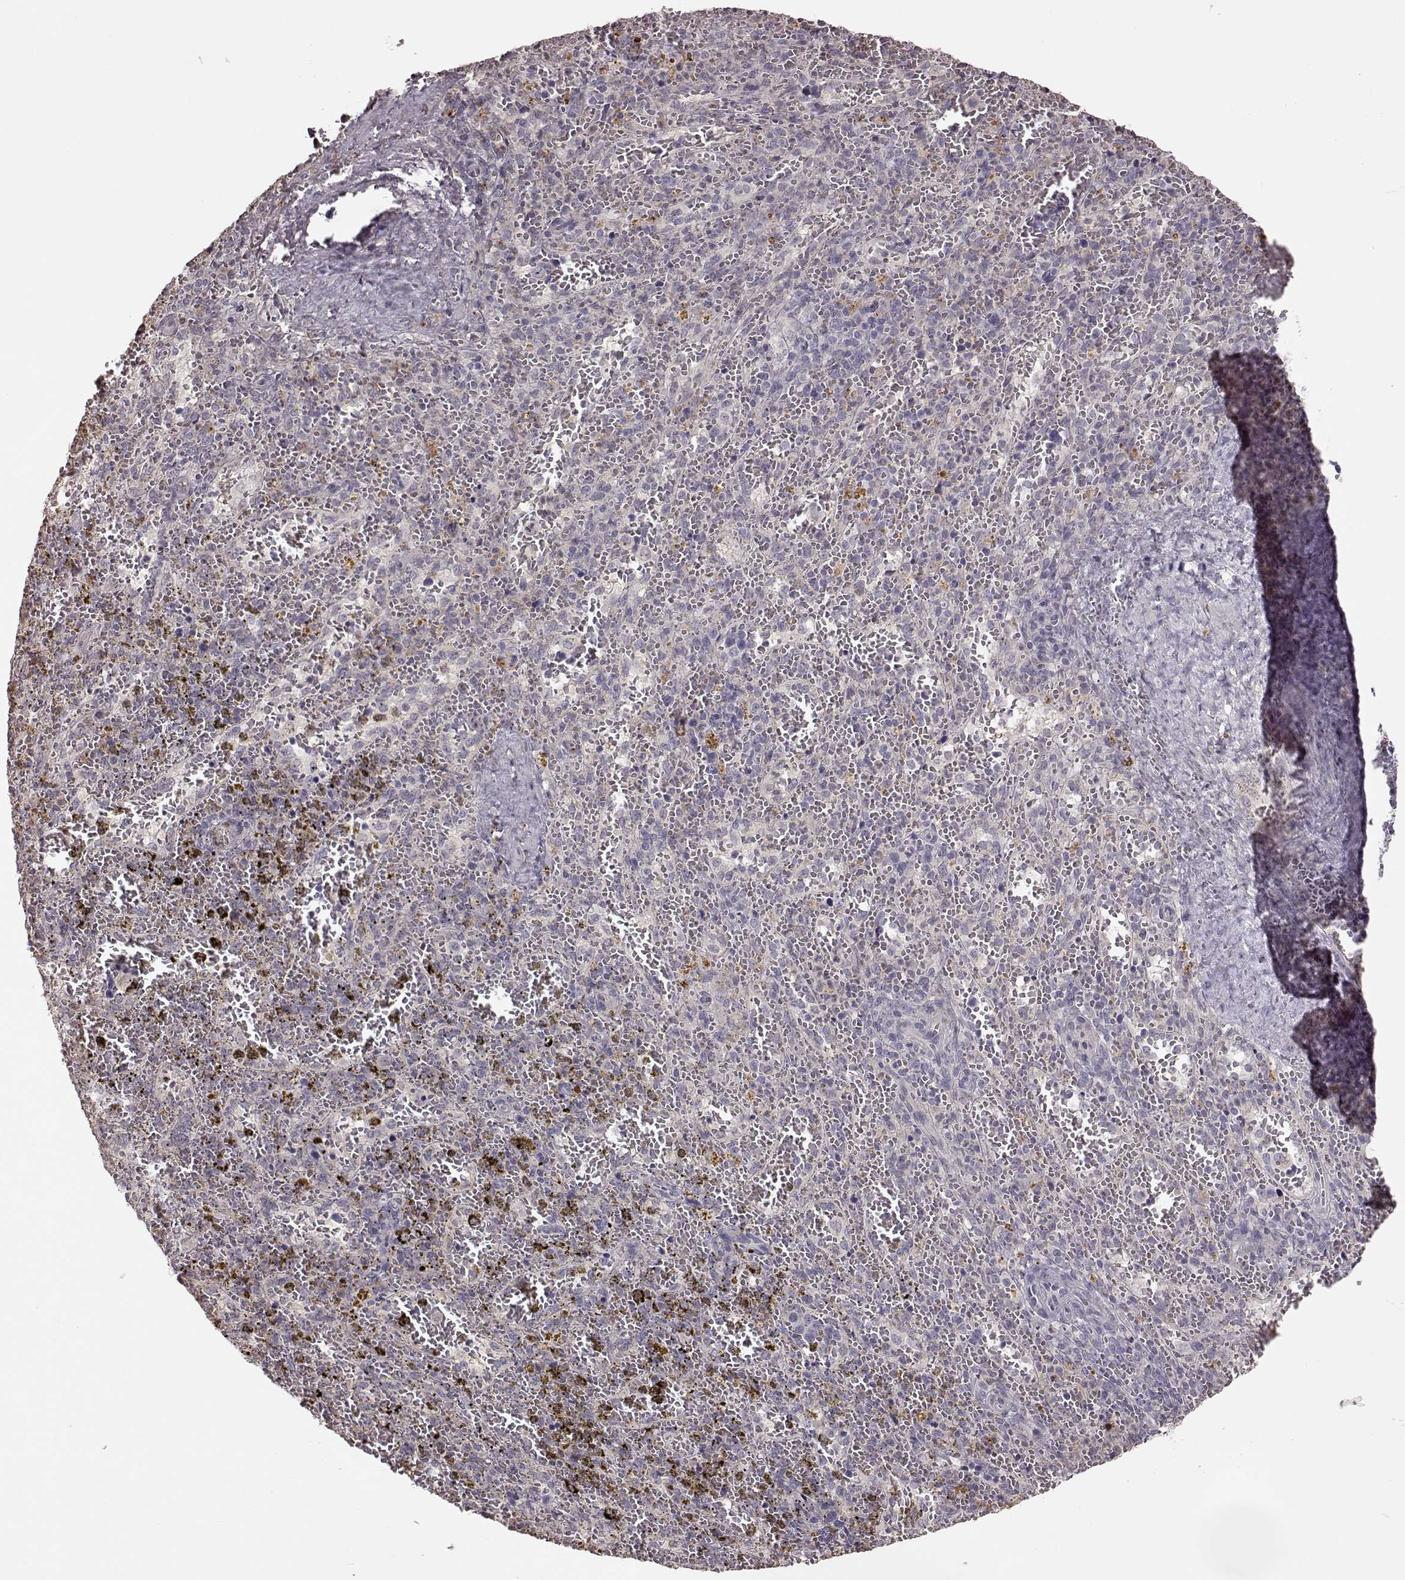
{"staining": {"intensity": "negative", "quantity": "none", "location": "none"}, "tissue": "spleen", "cell_type": "Cells in red pulp", "image_type": "normal", "snomed": [{"axis": "morphology", "description": "Normal tissue, NOS"}, {"axis": "topography", "description": "Spleen"}], "caption": "Protein analysis of unremarkable spleen reveals no significant positivity in cells in red pulp. Nuclei are stained in blue.", "gene": "CRB1", "patient": {"sex": "female", "age": 50}}